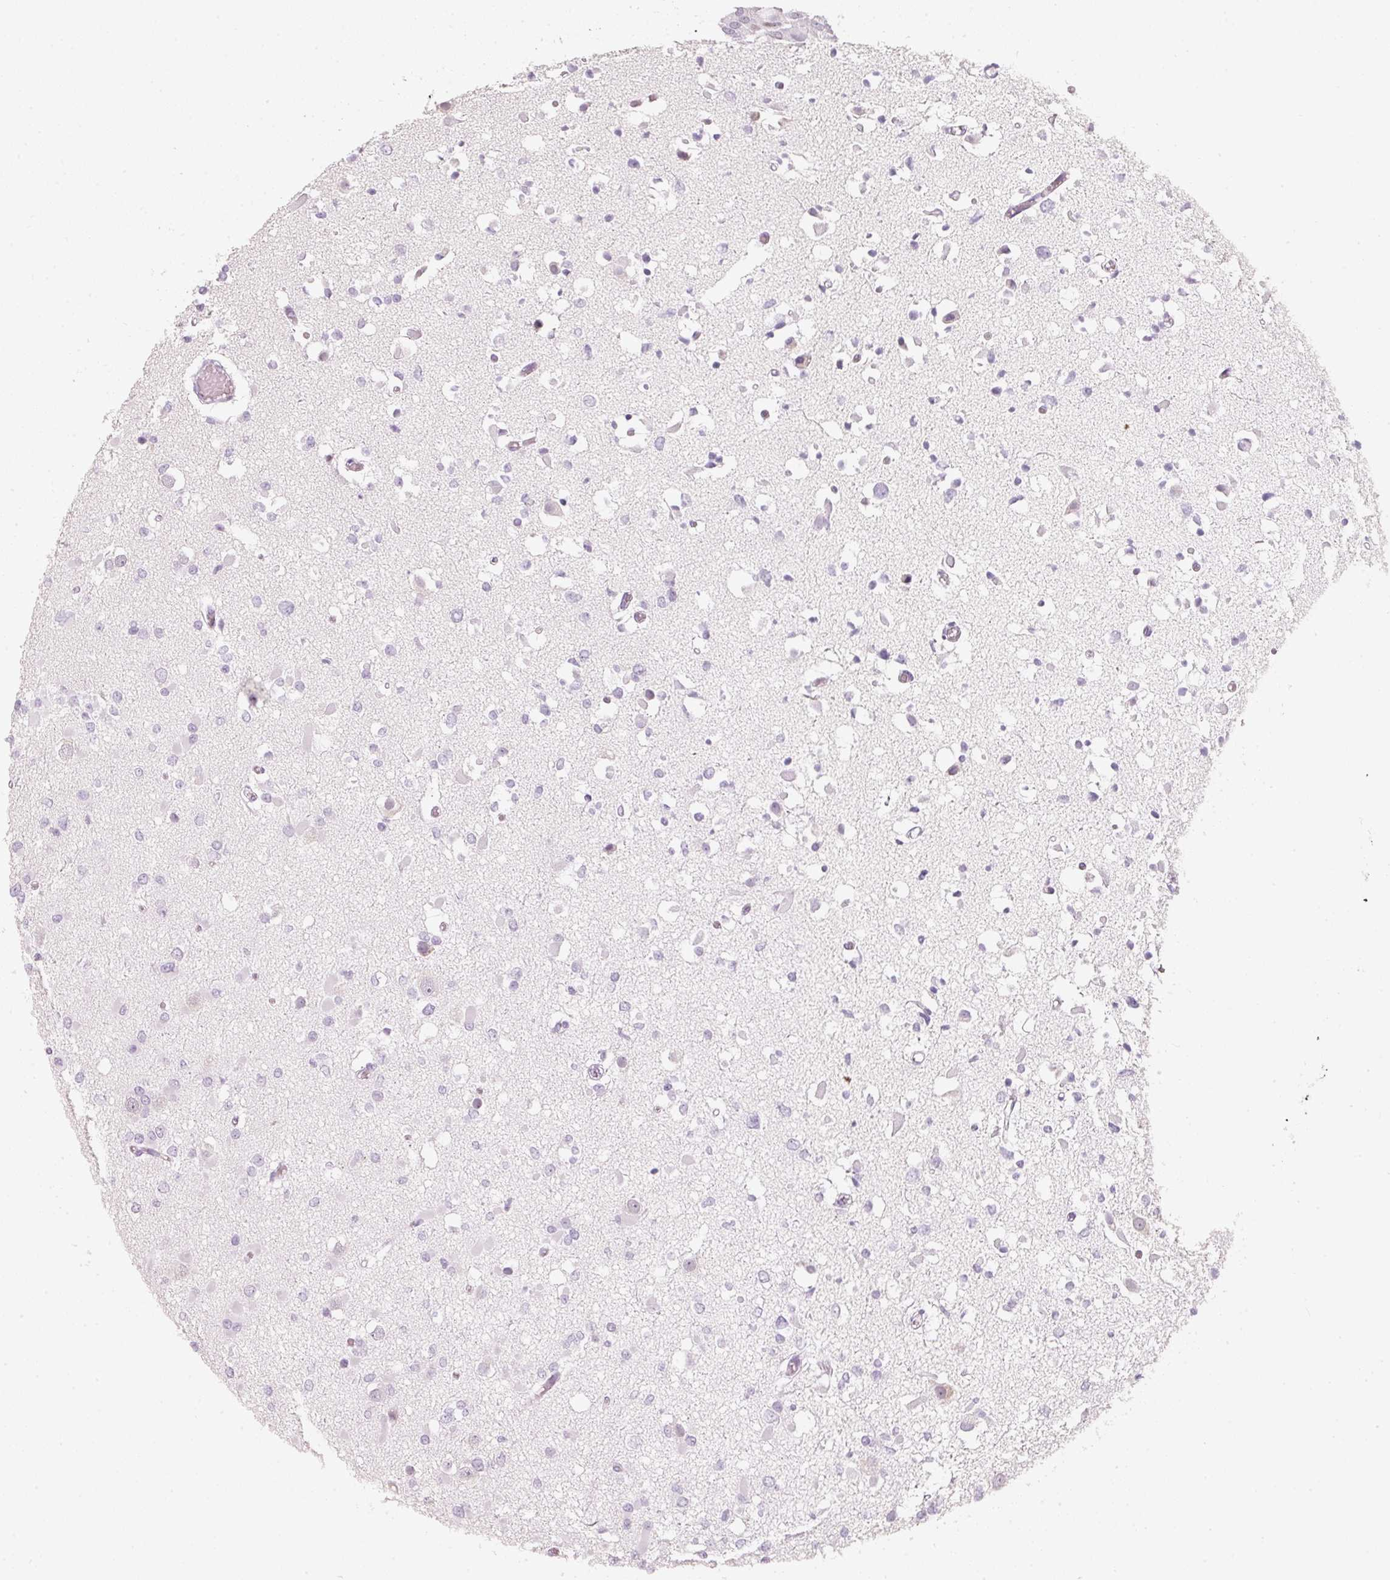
{"staining": {"intensity": "negative", "quantity": "none", "location": "none"}, "tissue": "glioma", "cell_type": "Tumor cells", "image_type": "cancer", "snomed": [{"axis": "morphology", "description": "Glioma, malignant, Low grade"}, {"axis": "topography", "description": "Brain"}], "caption": "Immunohistochemistry micrograph of neoplastic tissue: human malignant glioma (low-grade) stained with DAB exhibits no significant protein staining in tumor cells.", "gene": "ENSG00000206549", "patient": {"sex": "female", "age": 22}}